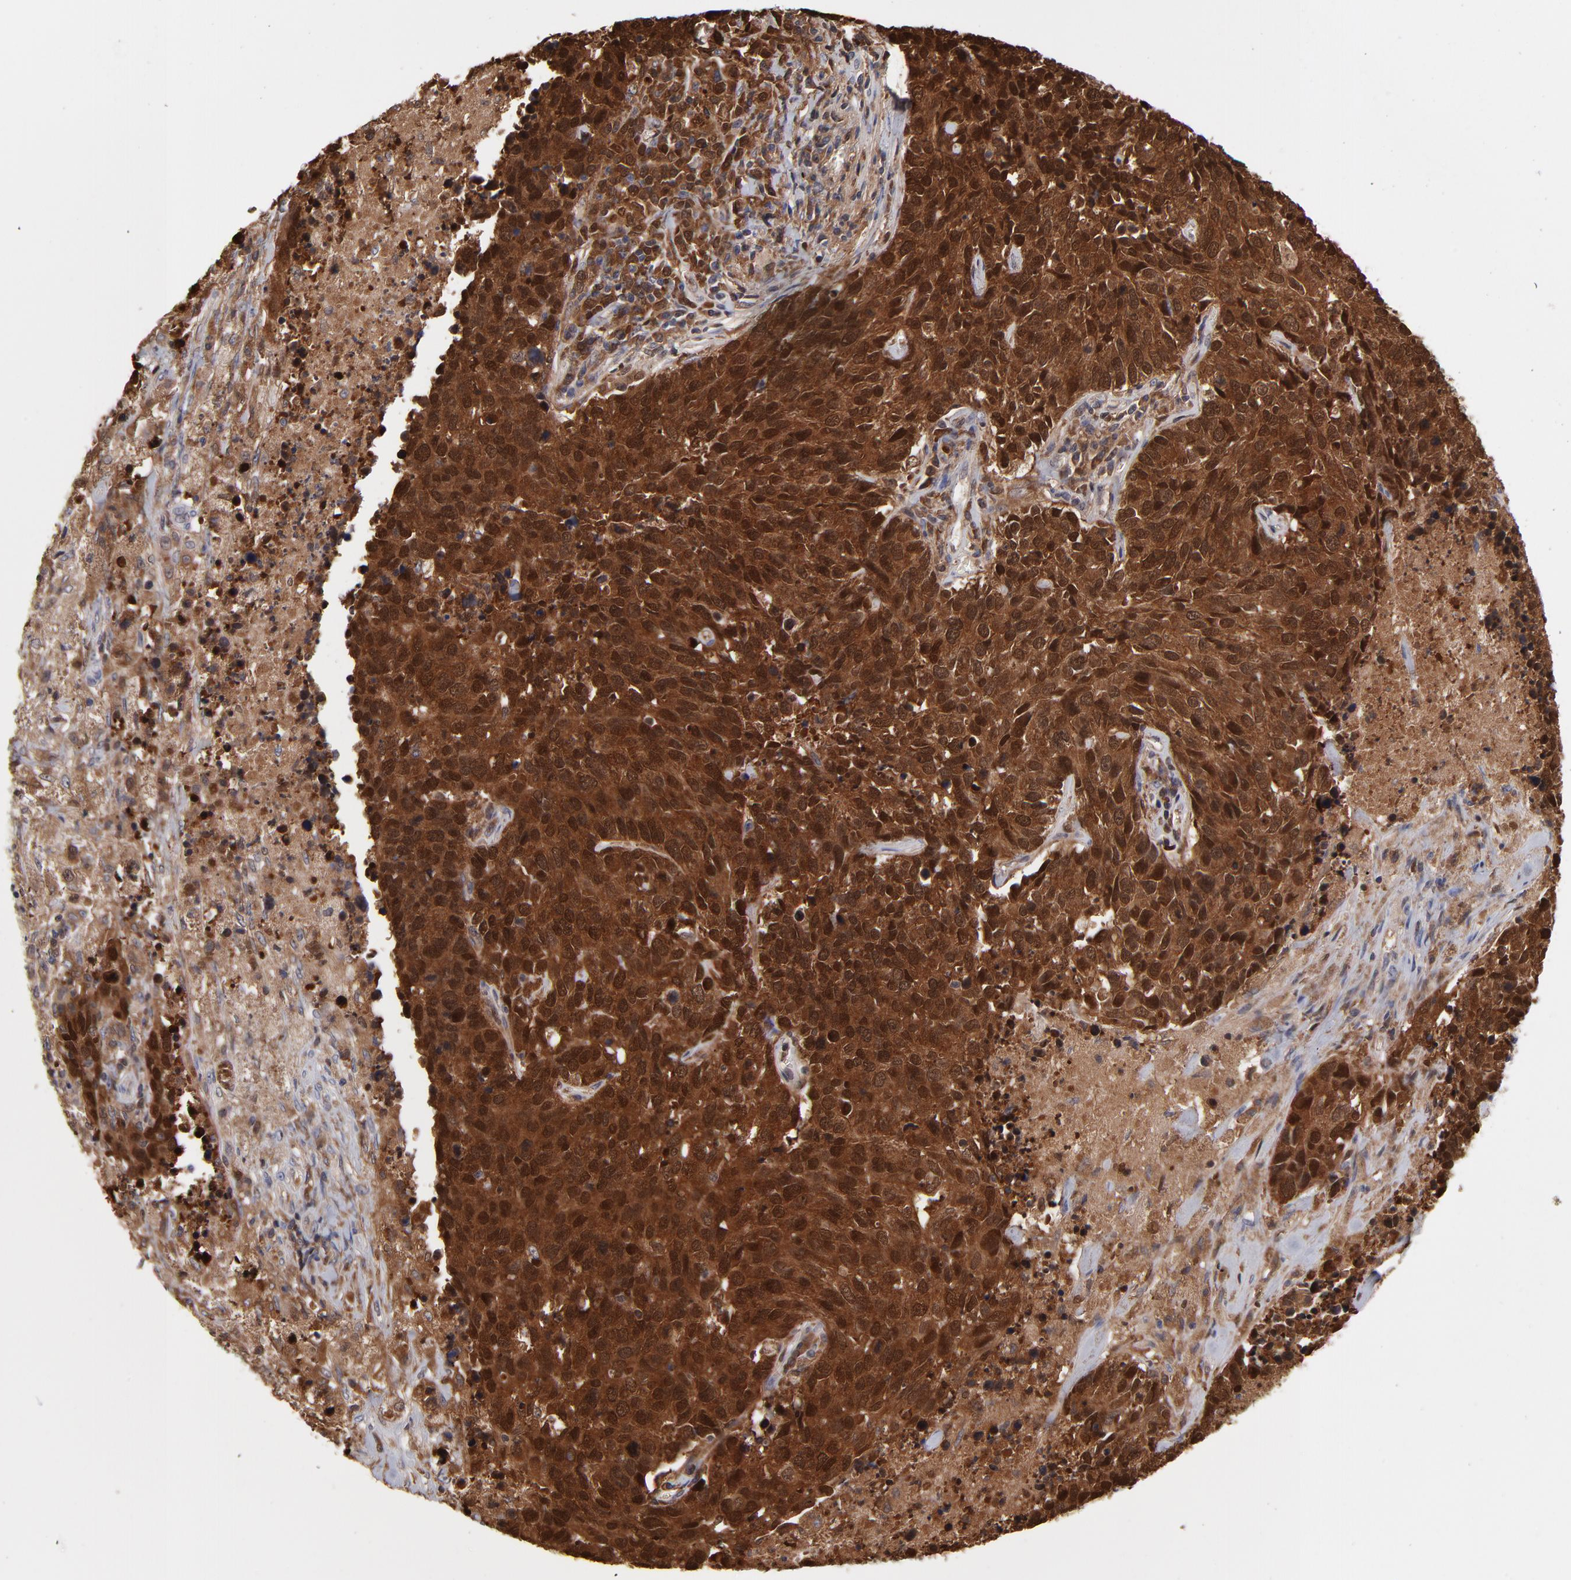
{"staining": {"intensity": "strong", "quantity": ">75%", "location": "cytoplasmic/membranous,nuclear"}, "tissue": "lung cancer", "cell_type": "Tumor cells", "image_type": "cancer", "snomed": [{"axis": "morphology", "description": "Neoplasm, malignant, NOS"}, {"axis": "topography", "description": "Lung"}], "caption": "Immunohistochemical staining of human neoplasm (malignant) (lung) exhibits high levels of strong cytoplasmic/membranous and nuclear protein staining in approximately >75% of tumor cells. The protein is shown in brown color, while the nuclei are stained blue.", "gene": "DCTPP1", "patient": {"sex": "female", "age": 76}}